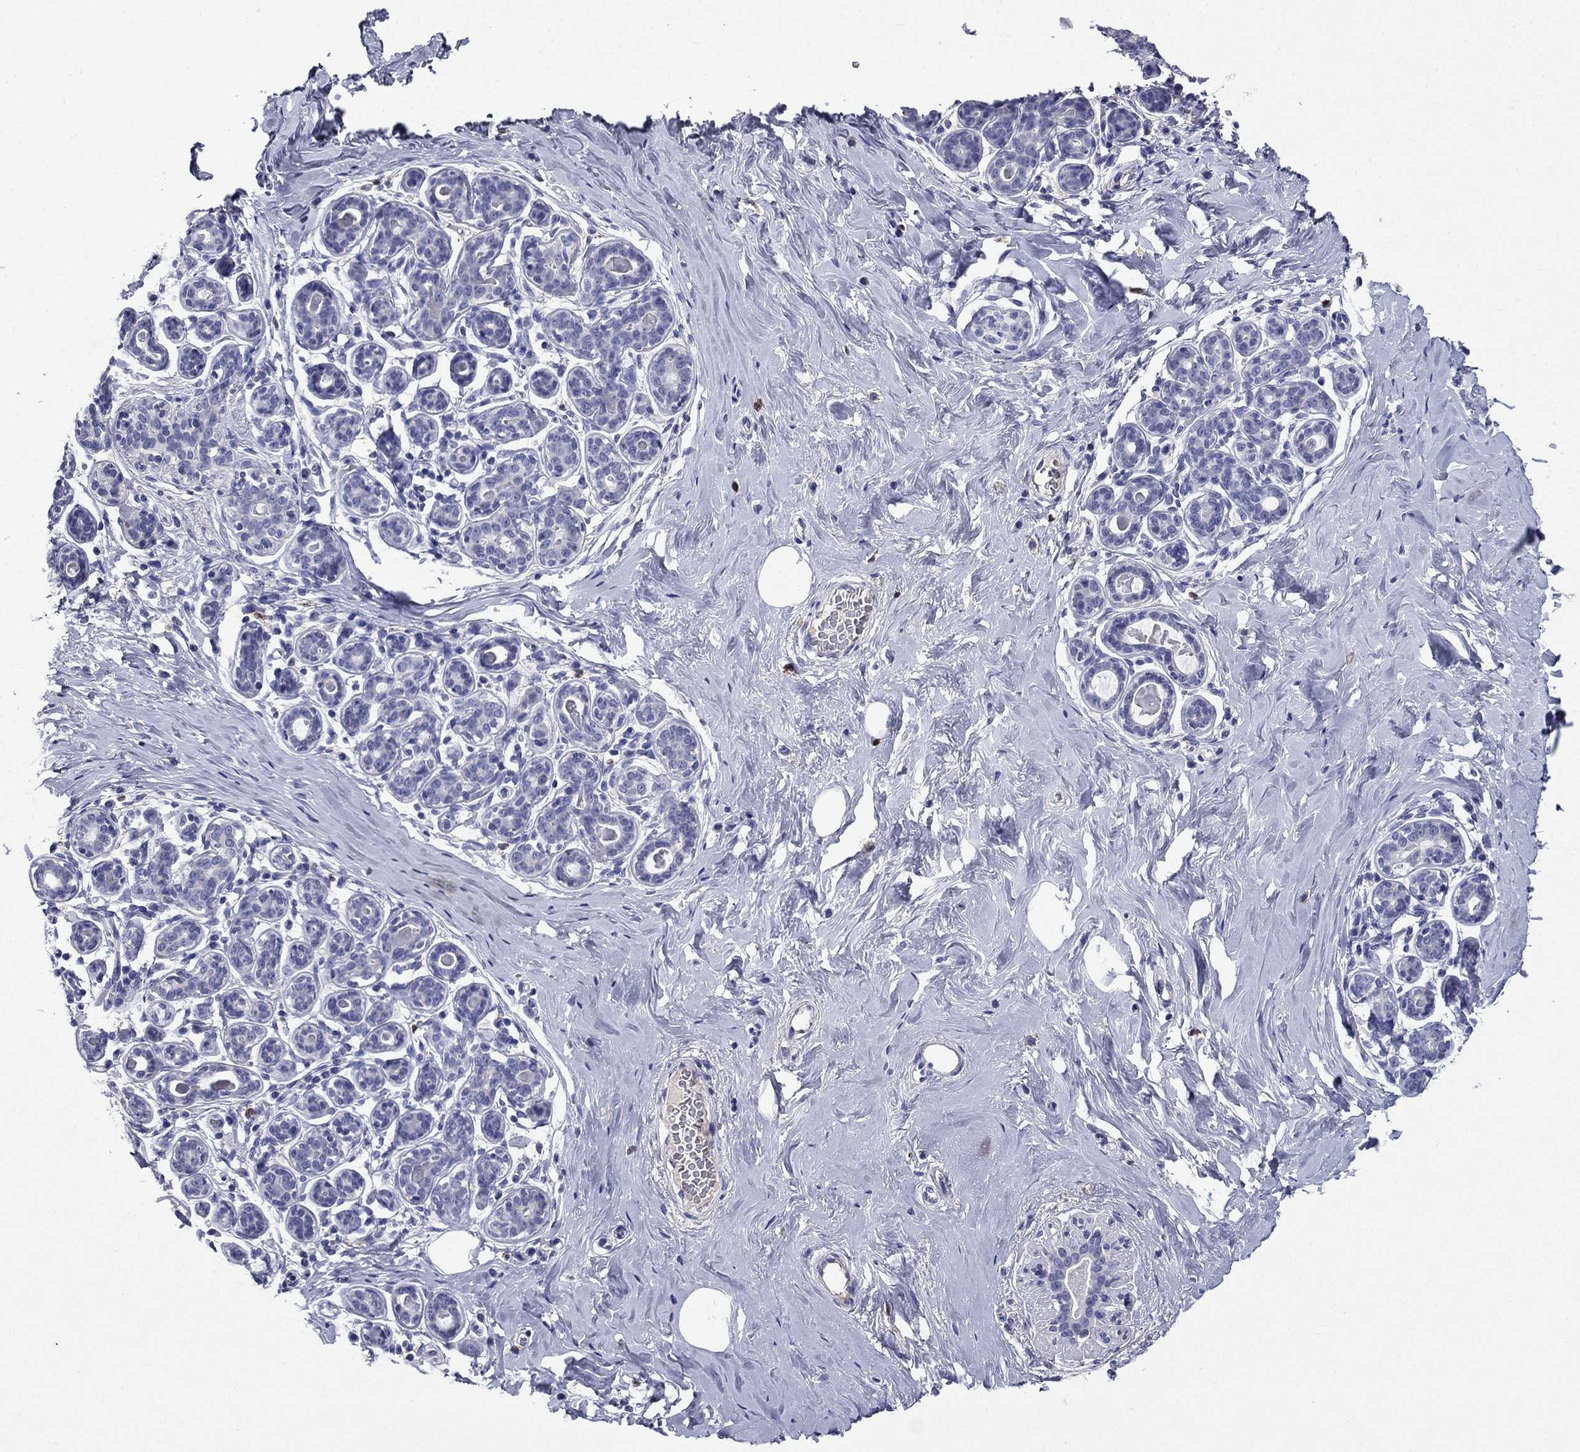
{"staining": {"intensity": "negative", "quantity": "none", "location": "none"}, "tissue": "breast", "cell_type": "Adipocytes", "image_type": "normal", "snomed": [{"axis": "morphology", "description": "Normal tissue, NOS"}, {"axis": "topography", "description": "Skin"}, {"axis": "topography", "description": "Breast"}], "caption": "IHC photomicrograph of normal breast: human breast stained with DAB exhibits no significant protein expression in adipocytes. The staining is performed using DAB brown chromogen with nuclei counter-stained in using hematoxylin.", "gene": "CFAP119", "patient": {"sex": "female", "age": 43}}